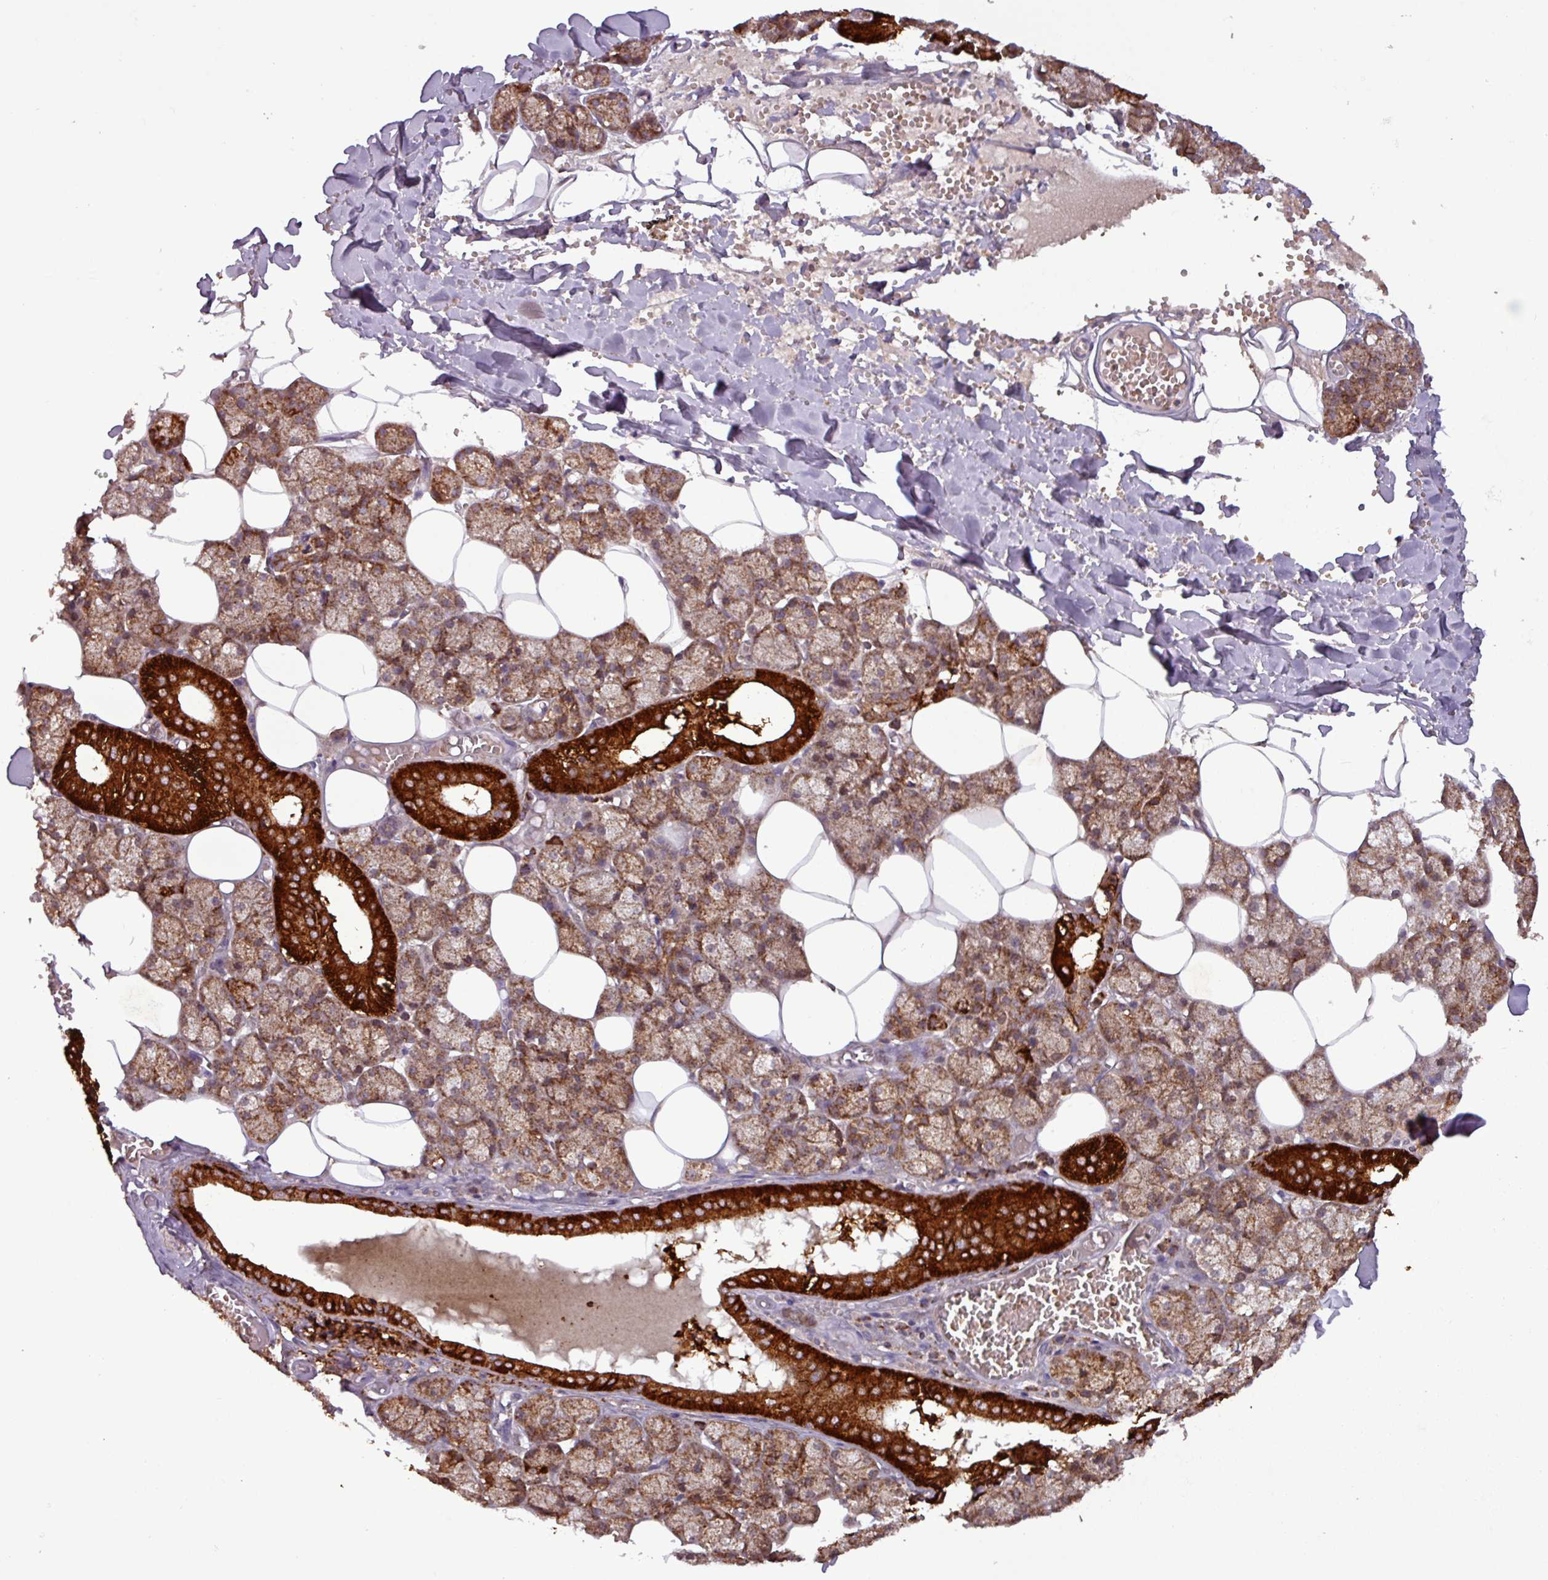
{"staining": {"intensity": "strong", "quantity": ">75%", "location": "cytoplasmic/membranous"}, "tissue": "salivary gland", "cell_type": "Glandular cells", "image_type": "normal", "snomed": [{"axis": "morphology", "description": "Normal tissue, NOS"}, {"axis": "topography", "description": "Salivary gland"}], "caption": "Immunohistochemistry (IHC) image of normal salivary gland stained for a protein (brown), which demonstrates high levels of strong cytoplasmic/membranous staining in approximately >75% of glandular cells.", "gene": "MCTP2", "patient": {"sex": "male", "age": 62}}